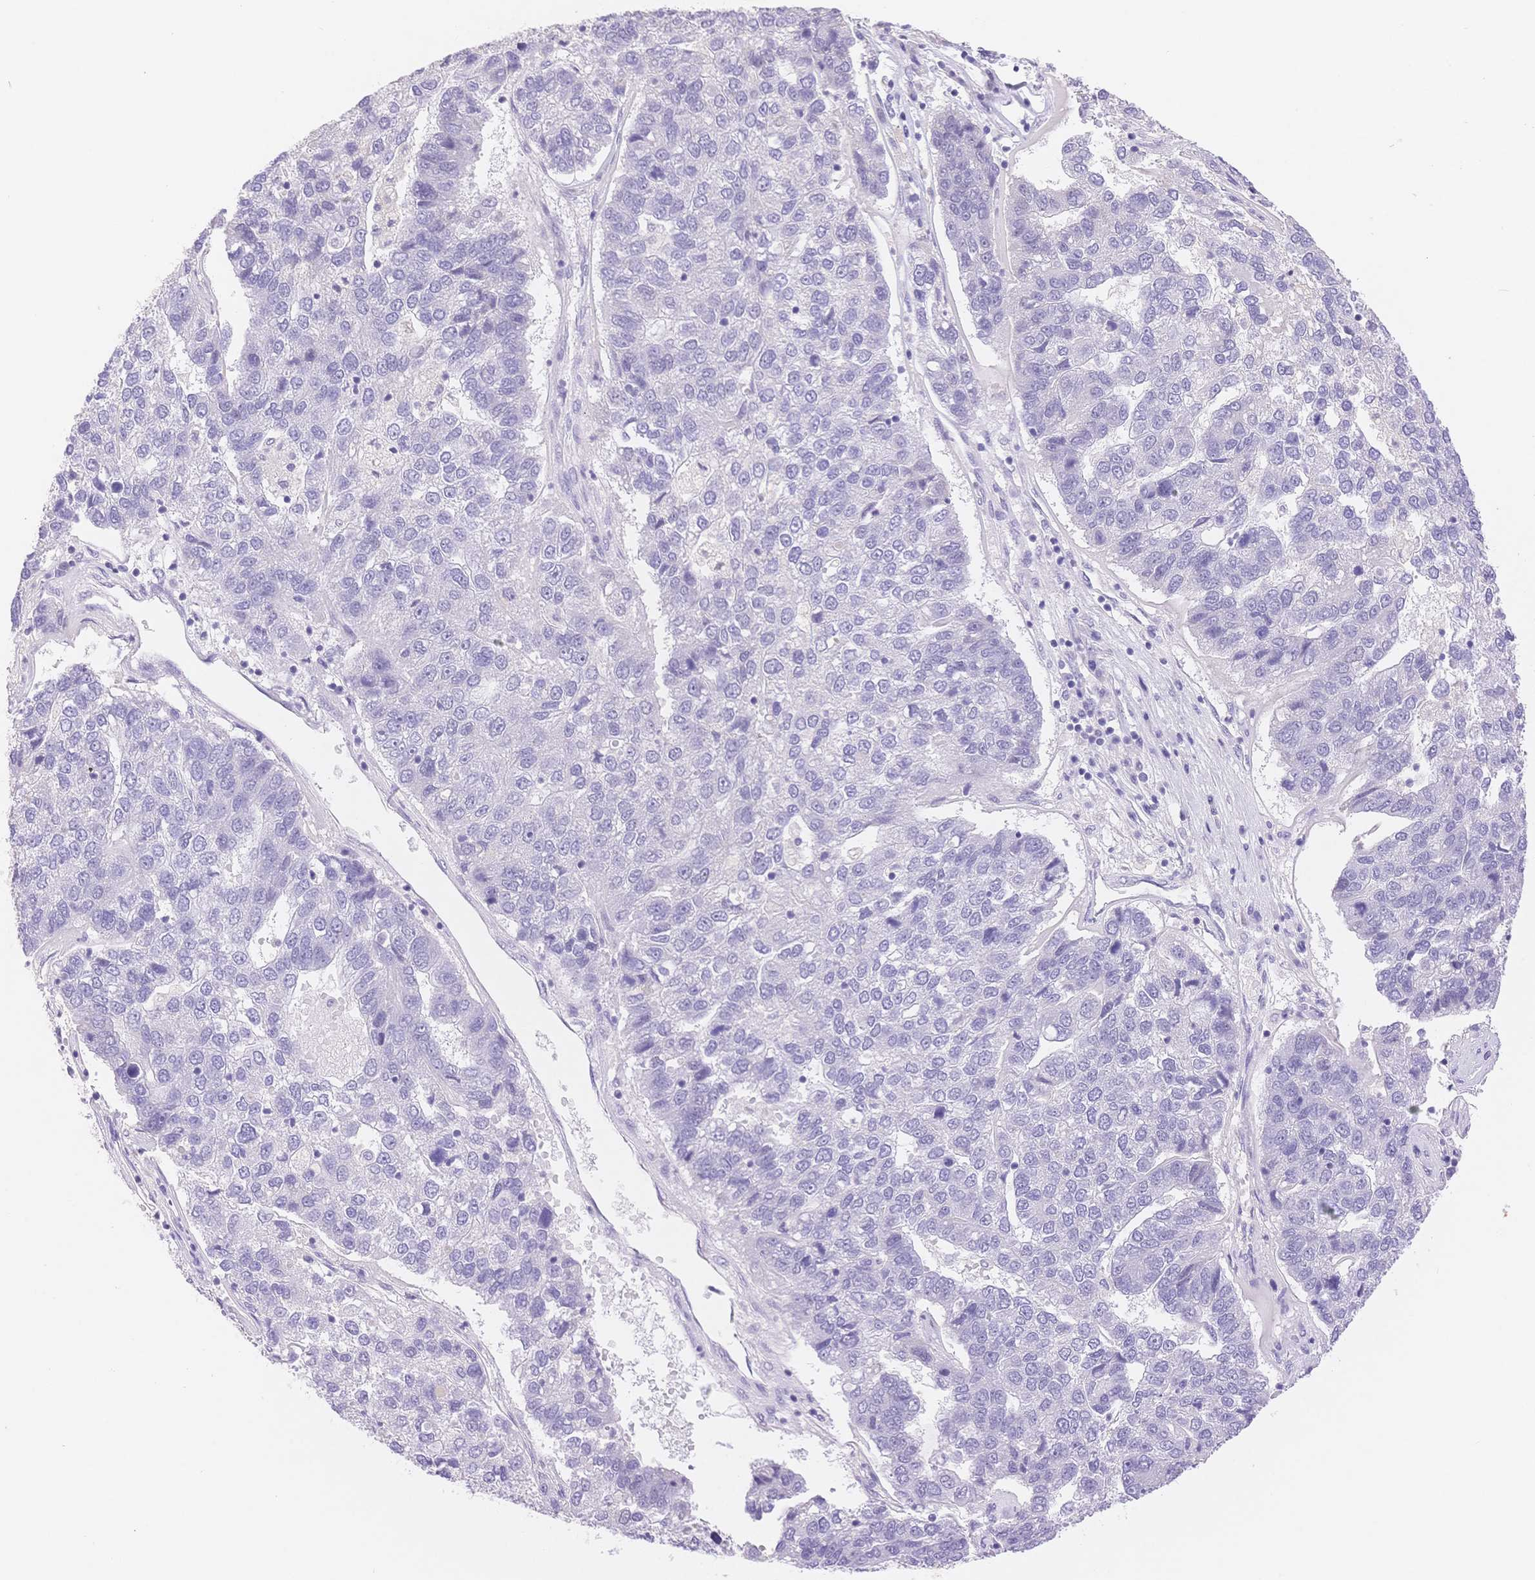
{"staining": {"intensity": "negative", "quantity": "none", "location": "none"}, "tissue": "pancreatic cancer", "cell_type": "Tumor cells", "image_type": "cancer", "snomed": [{"axis": "morphology", "description": "Adenocarcinoma, NOS"}, {"axis": "topography", "description": "Pancreas"}], "caption": "Immunohistochemistry (IHC) histopathology image of neoplastic tissue: pancreatic adenocarcinoma stained with DAB (3,3'-diaminobenzidine) demonstrates no significant protein expression in tumor cells.", "gene": "MYOM1", "patient": {"sex": "female", "age": 61}}